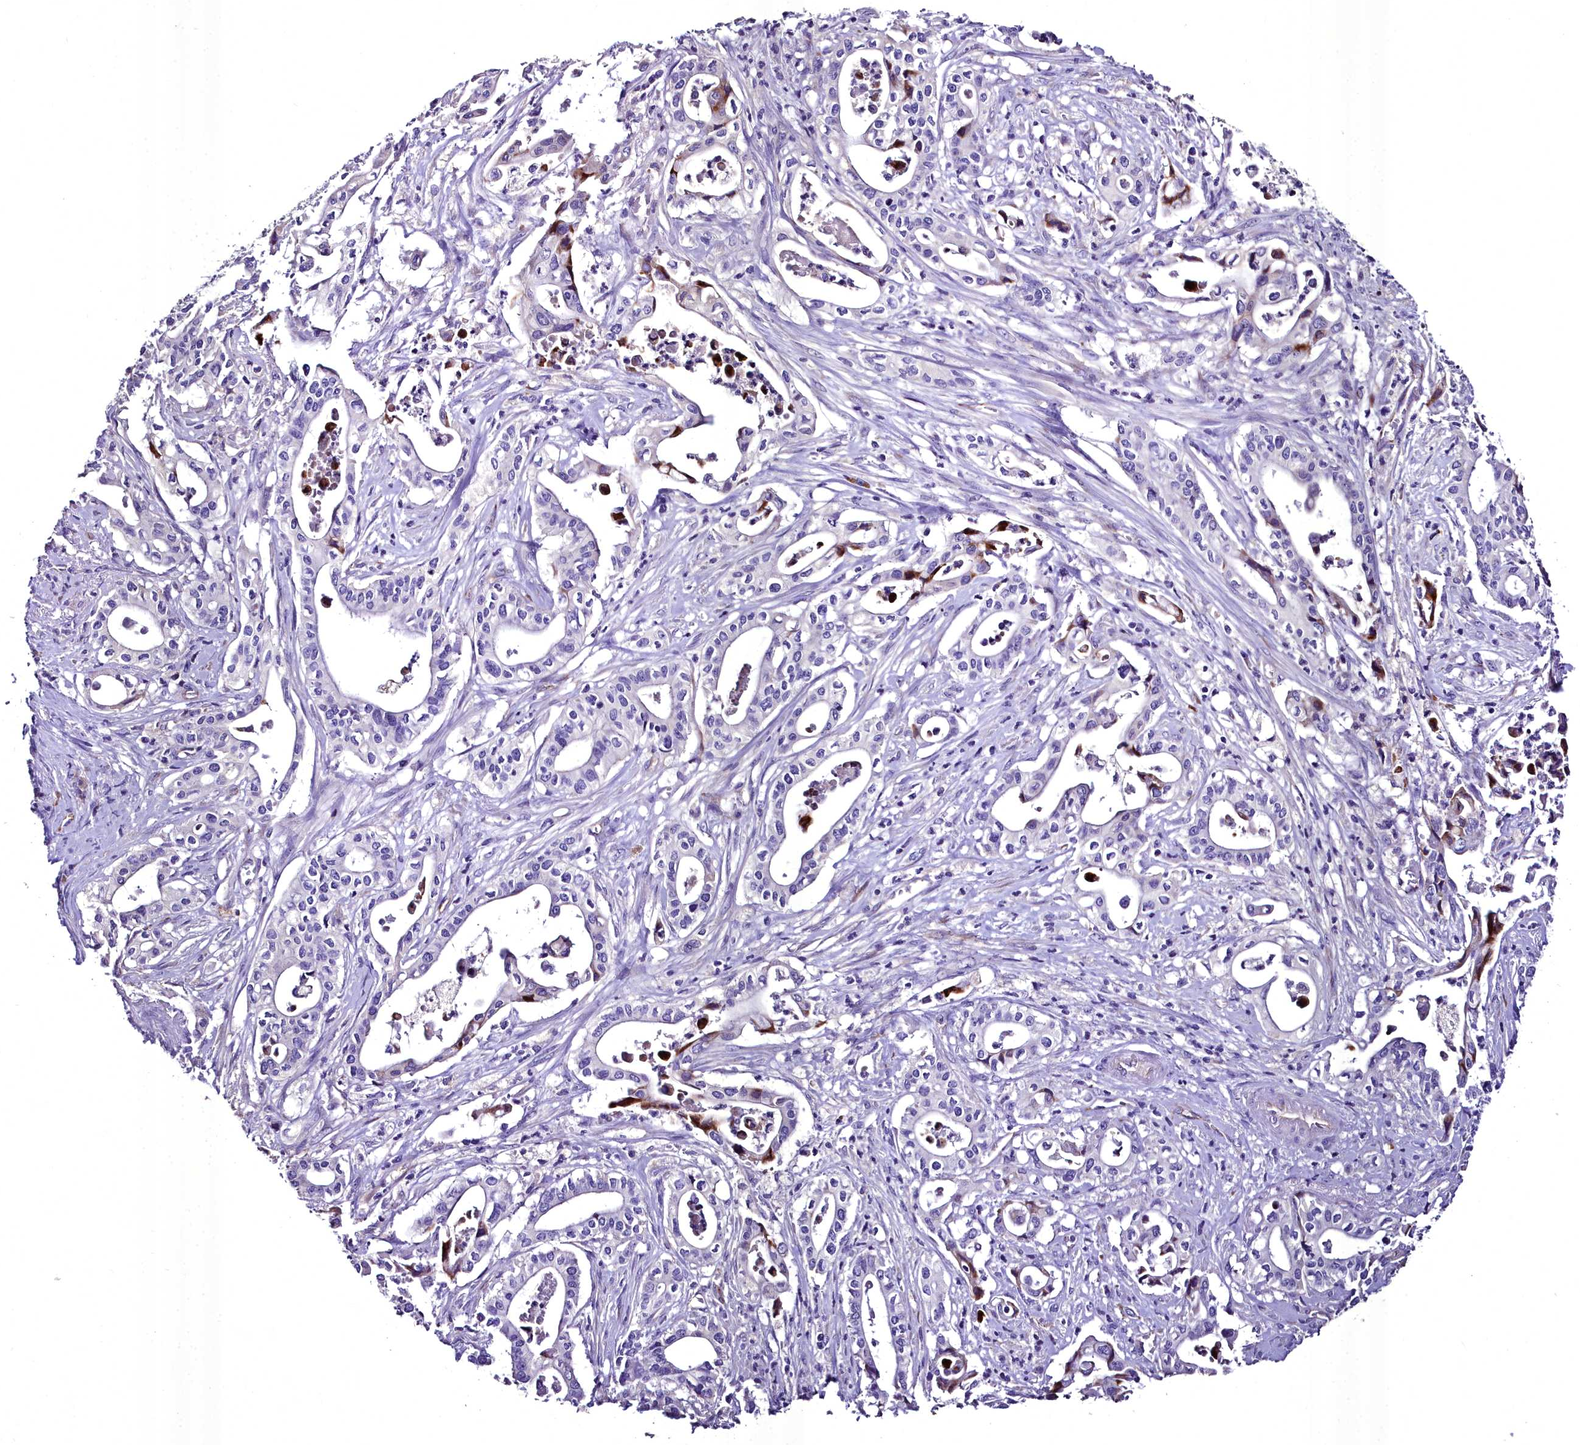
{"staining": {"intensity": "negative", "quantity": "none", "location": "none"}, "tissue": "pancreatic cancer", "cell_type": "Tumor cells", "image_type": "cancer", "snomed": [{"axis": "morphology", "description": "Adenocarcinoma, NOS"}, {"axis": "topography", "description": "Pancreas"}], "caption": "Human pancreatic cancer (adenocarcinoma) stained for a protein using immunohistochemistry (IHC) shows no staining in tumor cells.", "gene": "MS4A18", "patient": {"sex": "female", "age": 77}}